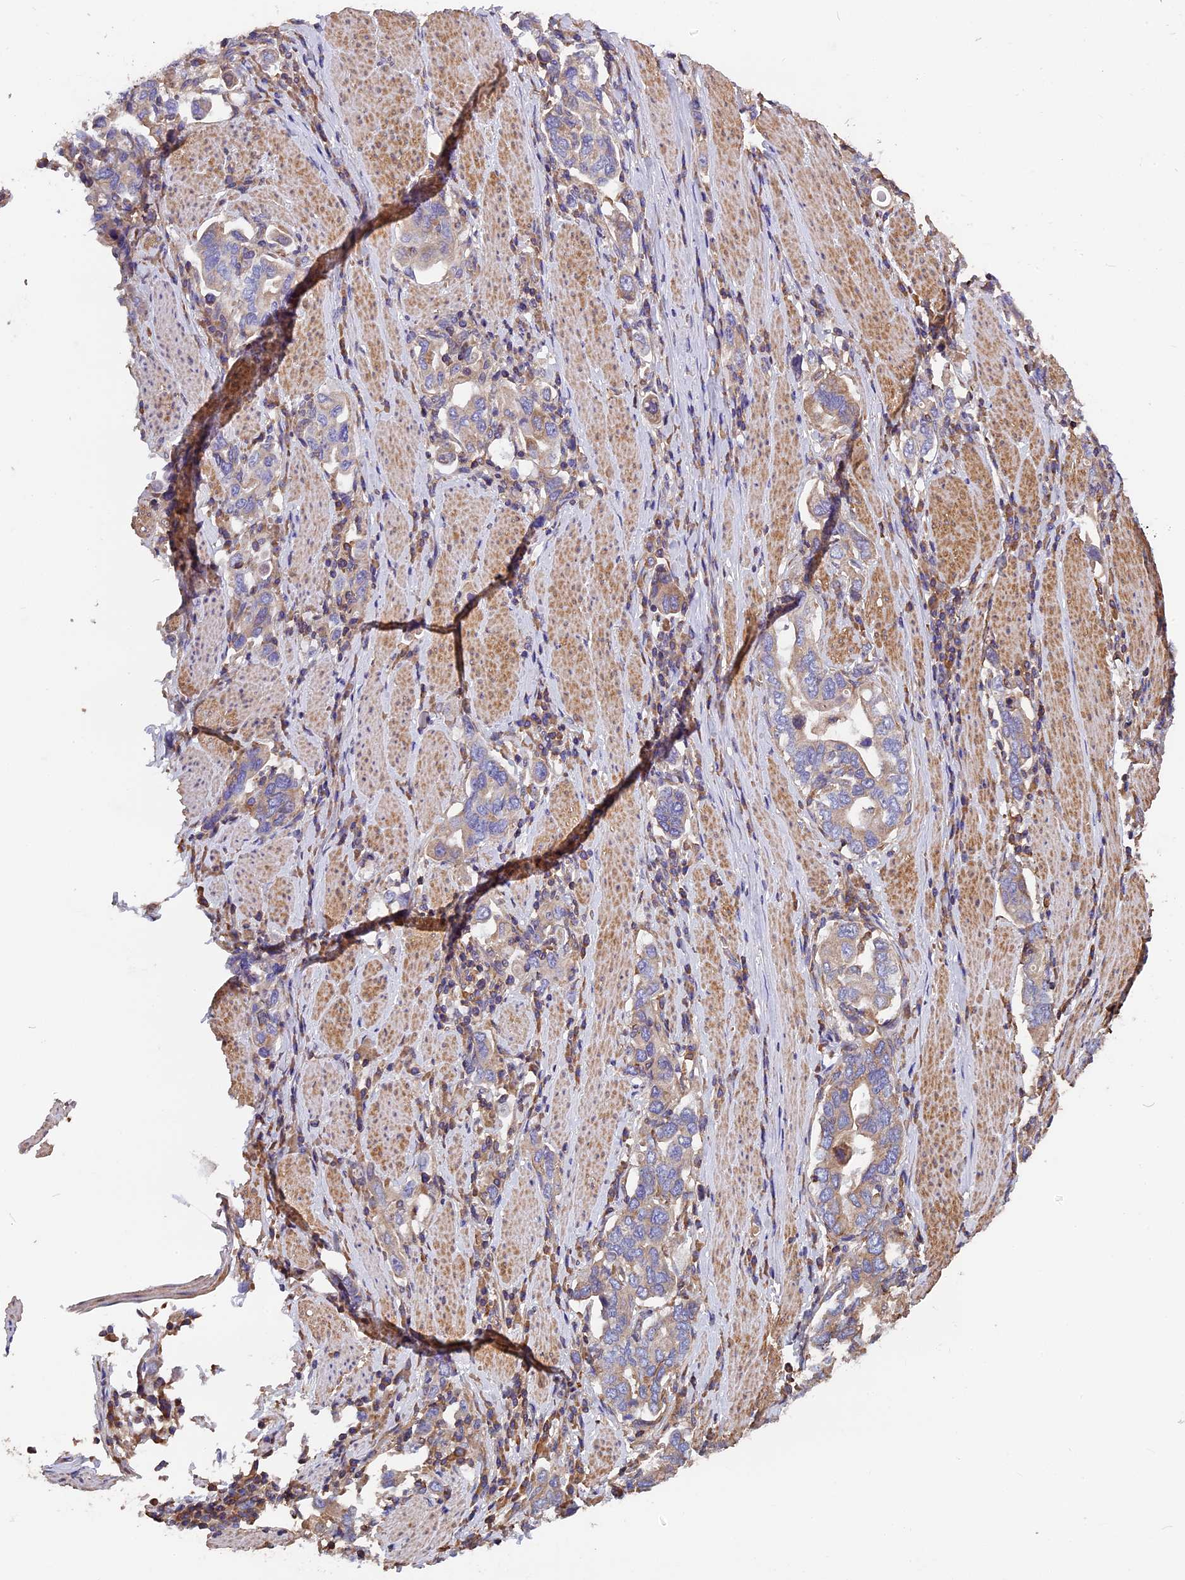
{"staining": {"intensity": "weak", "quantity": "<25%", "location": "cytoplasmic/membranous"}, "tissue": "stomach cancer", "cell_type": "Tumor cells", "image_type": "cancer", "snomed": [{"axis": "morphology", "description": "Adenocarcinoma, NOS"}, {"axis": "topography", "description": "Stomach, upper"}, {"axis": "topography", "description": "Stomach"}], "caption": "There is no significant expression in tumor cells of stomach cancer (adenocarcinoma). (Brightfield microscopy of DAB immunohistochemistry (IHC) at high magnification).", "gene": "CCDC153", "patient": {"sex": "male", "age": 62}}